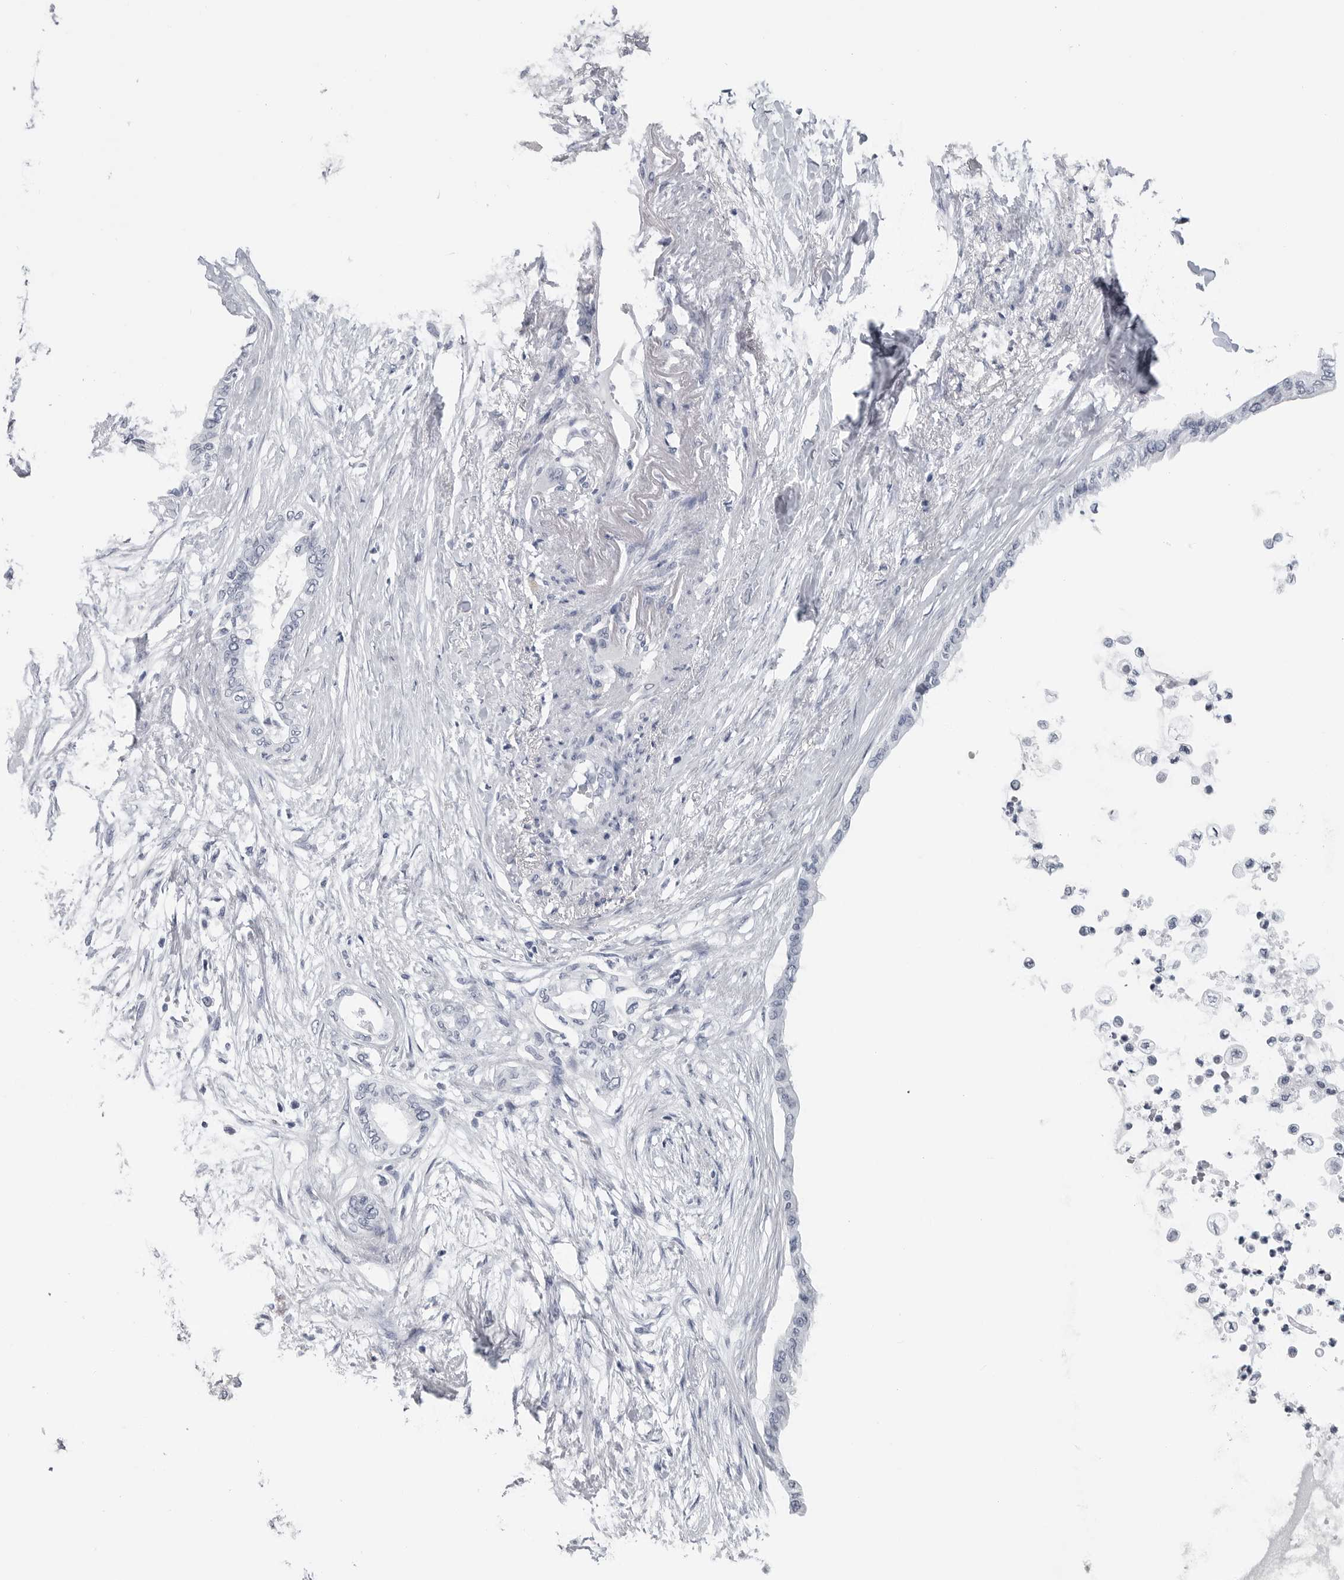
{"staining": {"intensity": "negative", "quantity": "none", "location": "none"}, "tissue": "pancreatic cancer", "cell_type": "Tumor cells", "image_type": "cancer", "snomed": [{"axis": "morphology", "description": "Normal tissue, NOS"}, {"axis": "morphology", "description": "Adenocarcinoma, NOS"}, {"axis": "topography", "description": "Pancreas"}, {"axis": "topography", "description": "Duodenum"}], "caption": "A high-resolution histopathology image shows IHC staining of pancreatic adenocarcinoma, which reveals no significant expression in tumor cells. The staining is performed using DAB (3,3'-diaminobenzidine) brown chromogen with nuclei counter-stained in using hematoxylin.", "gene": "AMPD1", "patient": {"sex": "female", "age": 60}}